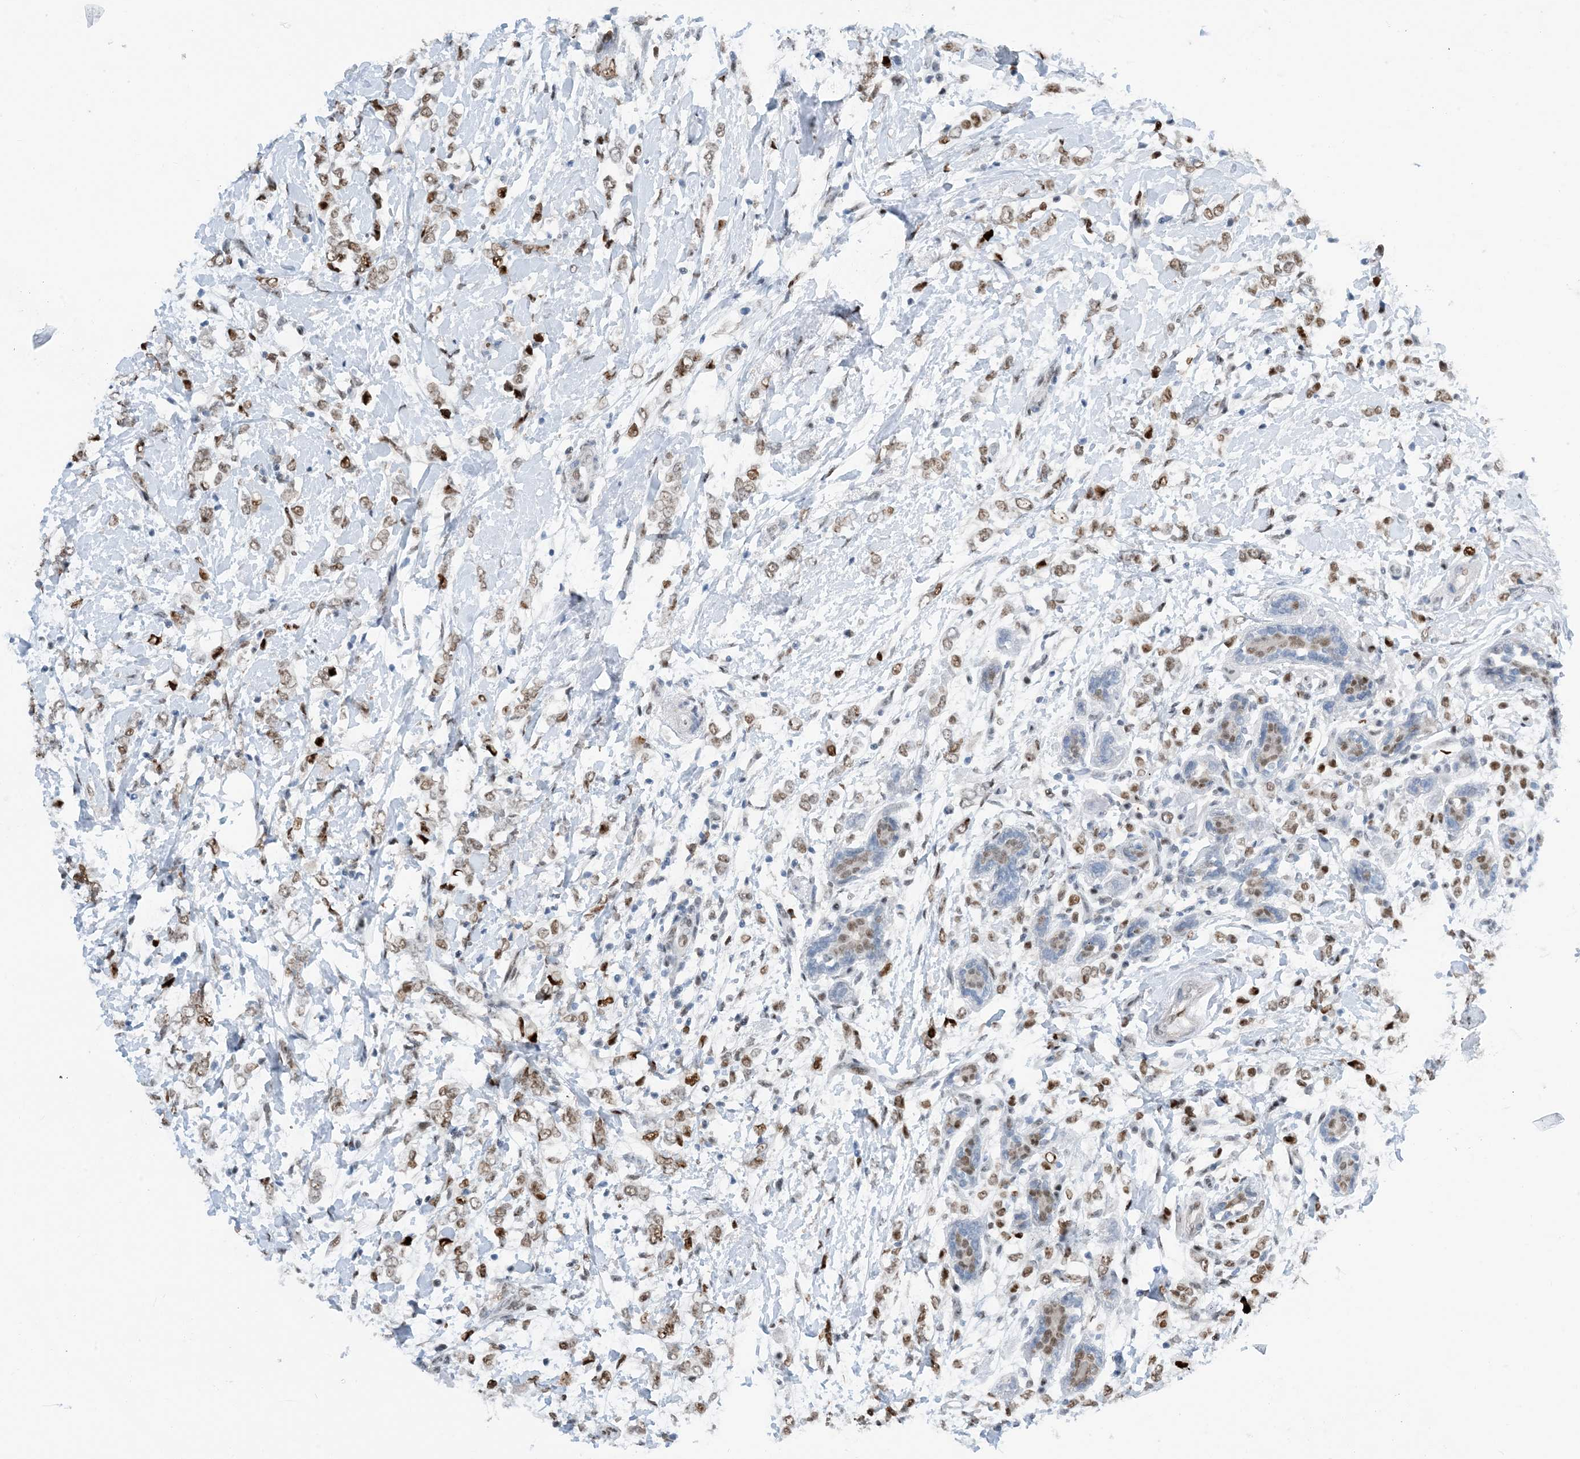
{"staining": {"intensity": "moderate", "quantity": ">75%", "location": "nuclear"}, "tissue": "breast cancer", "cell_type": "Tumor cells", "image_type": "cancer", "snomed": [{"axis": "morphology", "description": "Normal tissue, NOS"}, {"axis": "morphology", "description": "Lobular carcinoma"}, {"axis": "topography", "description": "Breast"}], "caption": "Brown immunohistochemical staining in breast cancer (lobular carcinoma) reveals moderate nuclear staining in approximately >75% of tumor cells.", "gene": "HEMK1", "patient": {"sex": "female", "age": 47}}